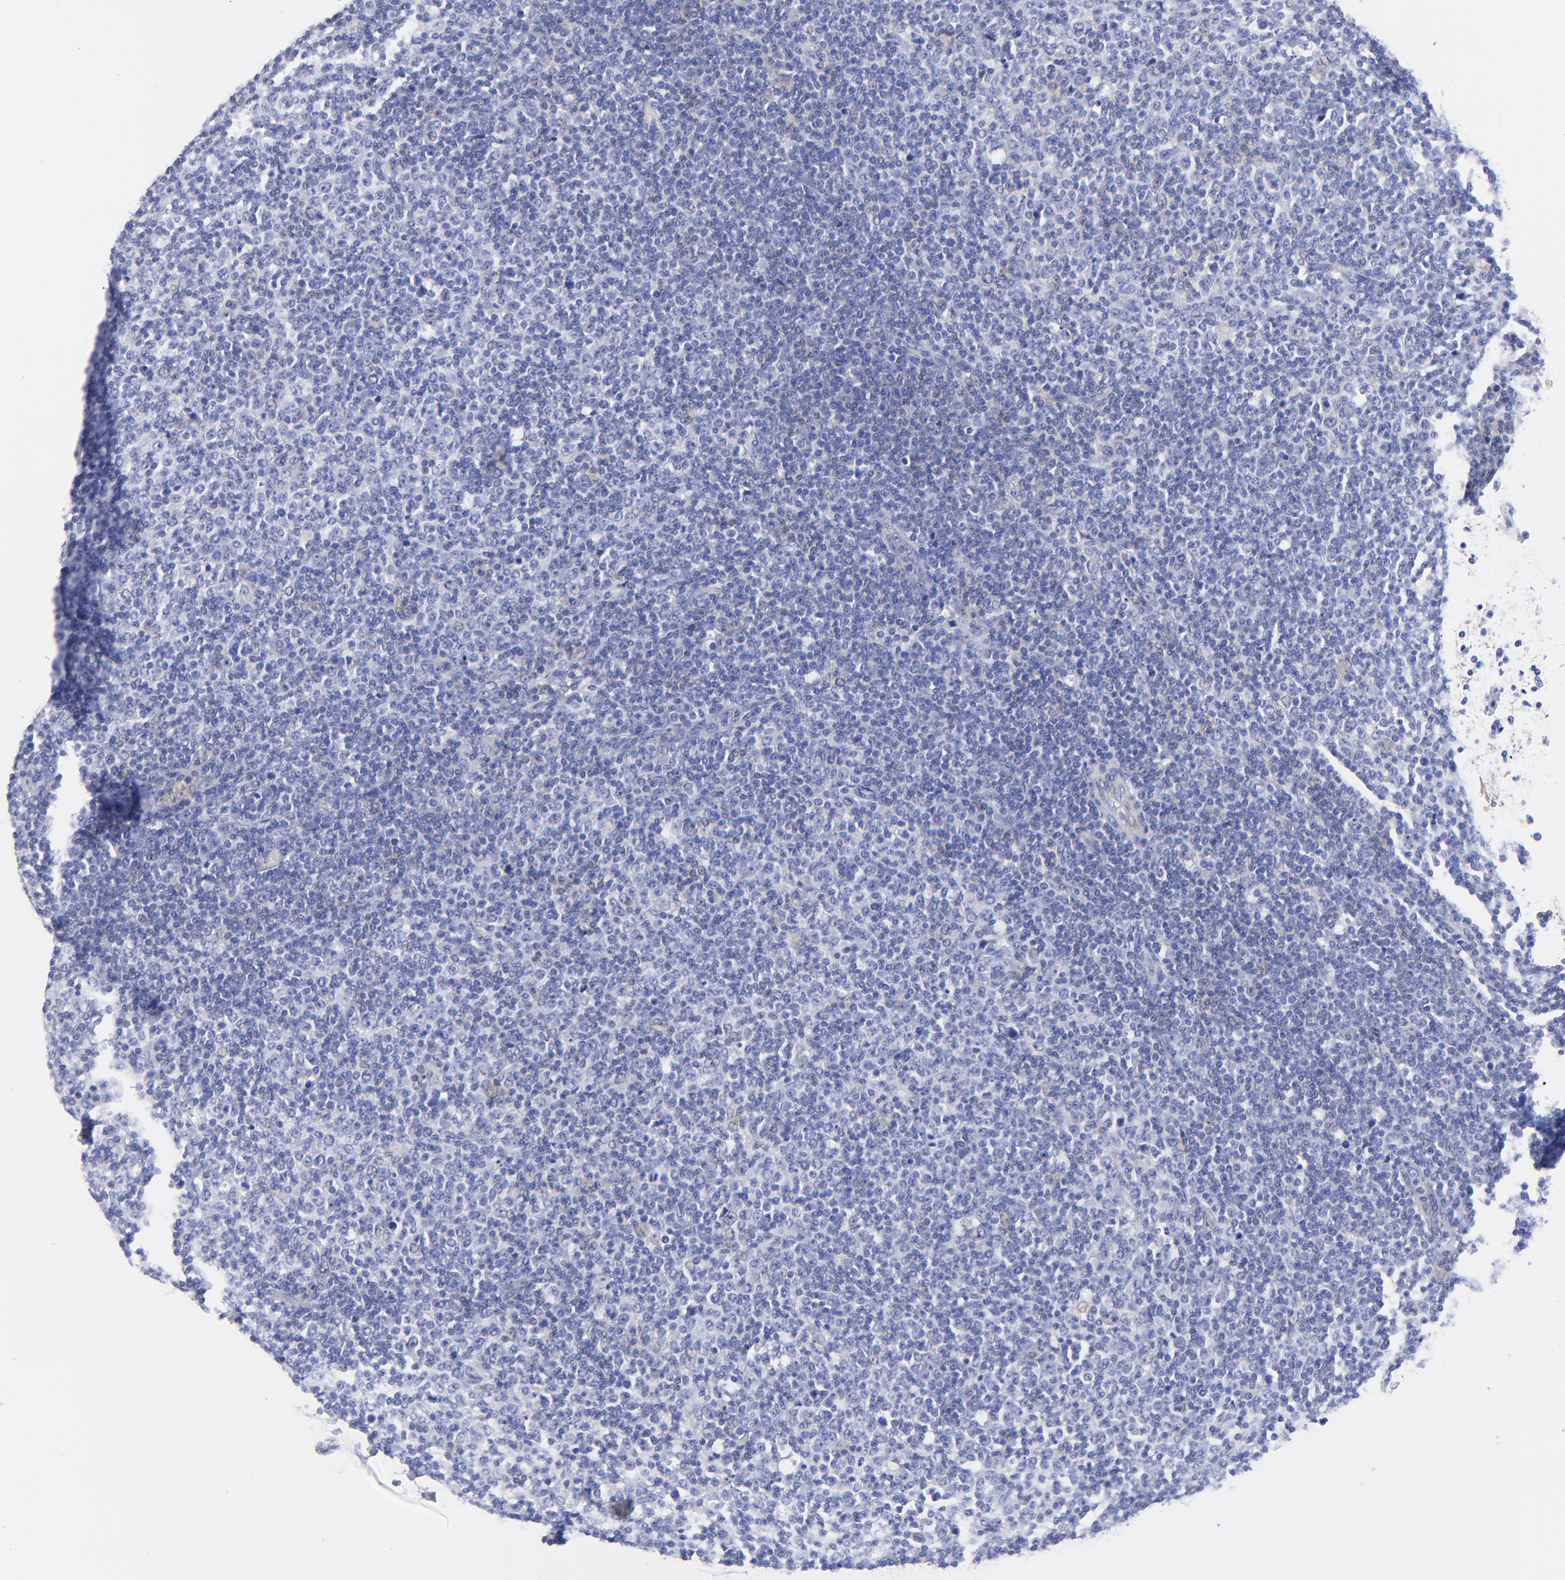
{"staining": {"intensity": "negative", "quantity": "none", "location": "none"}, "tissue": "lymphoma", "cell_type": "Tumor cells", "image_type": "cancer", "snomed": [{"axis": "morphology", "description": "Malignant lymphoma, non-Hodgkin's type, Low grade"}, {"axis": "topography", "description": "Lymph node"}], "caption": "A photomicrograph of human lymphoma is negative for staining in tumor cells.", "gene": "HORMAD2", "patient": {"sex": "male", "age": 70}}